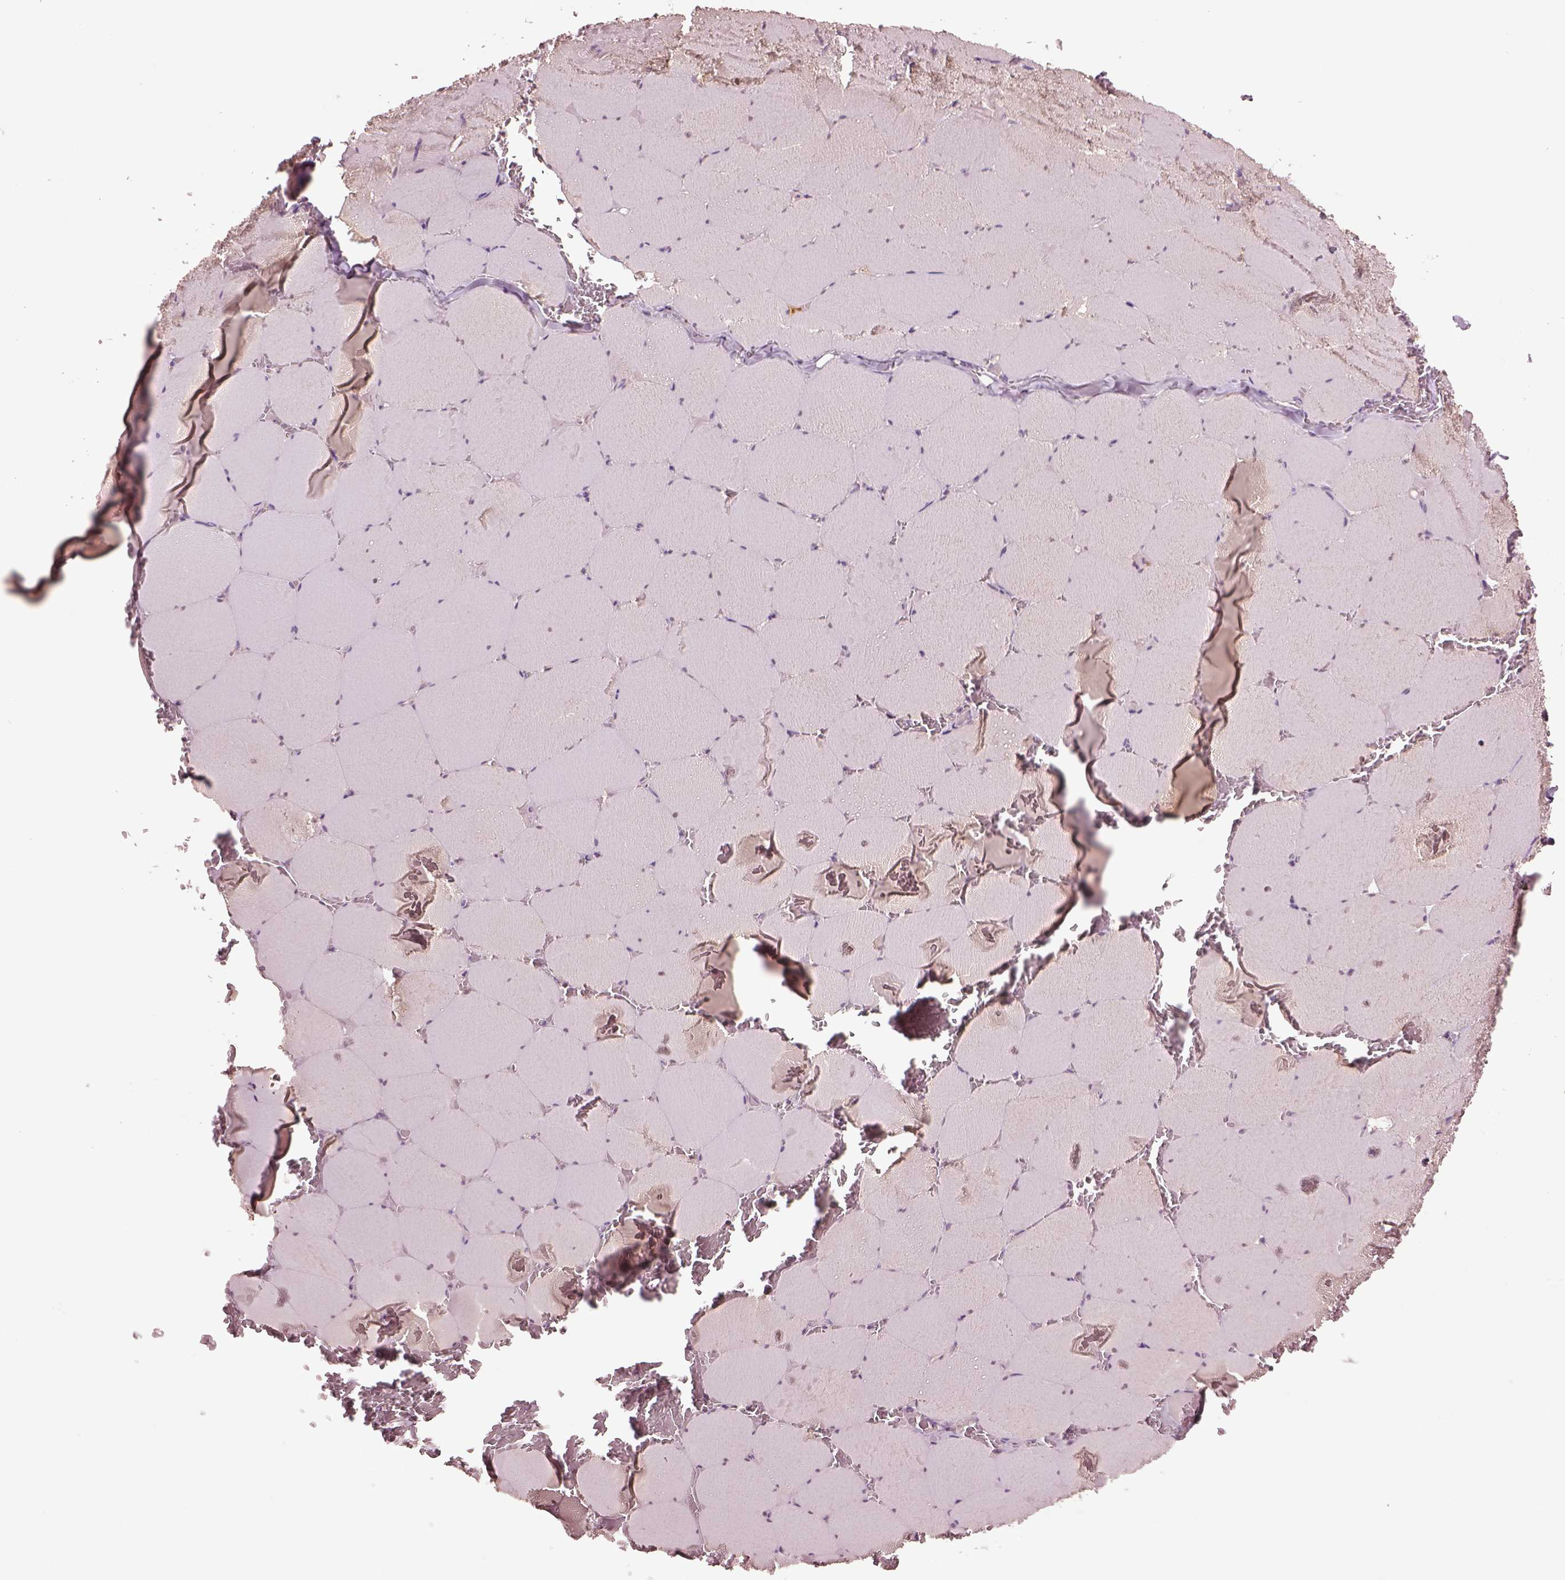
{"staining": {"intensity": "negative", "quantity": "none", "location": "none"}, "tissue": "skeletal muscle", "cell_type": "Myocytes", "image_type": "normal", "snomed": [{"axis": "morphology", "description": "Normal tissue, NOS"}, {"axis": "morphology", "description": "Malignant melanoma, Metastatic site"}, {"axis": "topography", "description": "Skeletal muscle"}], "caption": "An IHC image of normal skeletal muscle is shown. There is no staining in myocytes of skeletal muscle.", "gene": "CLPSL1", "patient": {"sex": "male", "age": 50}}